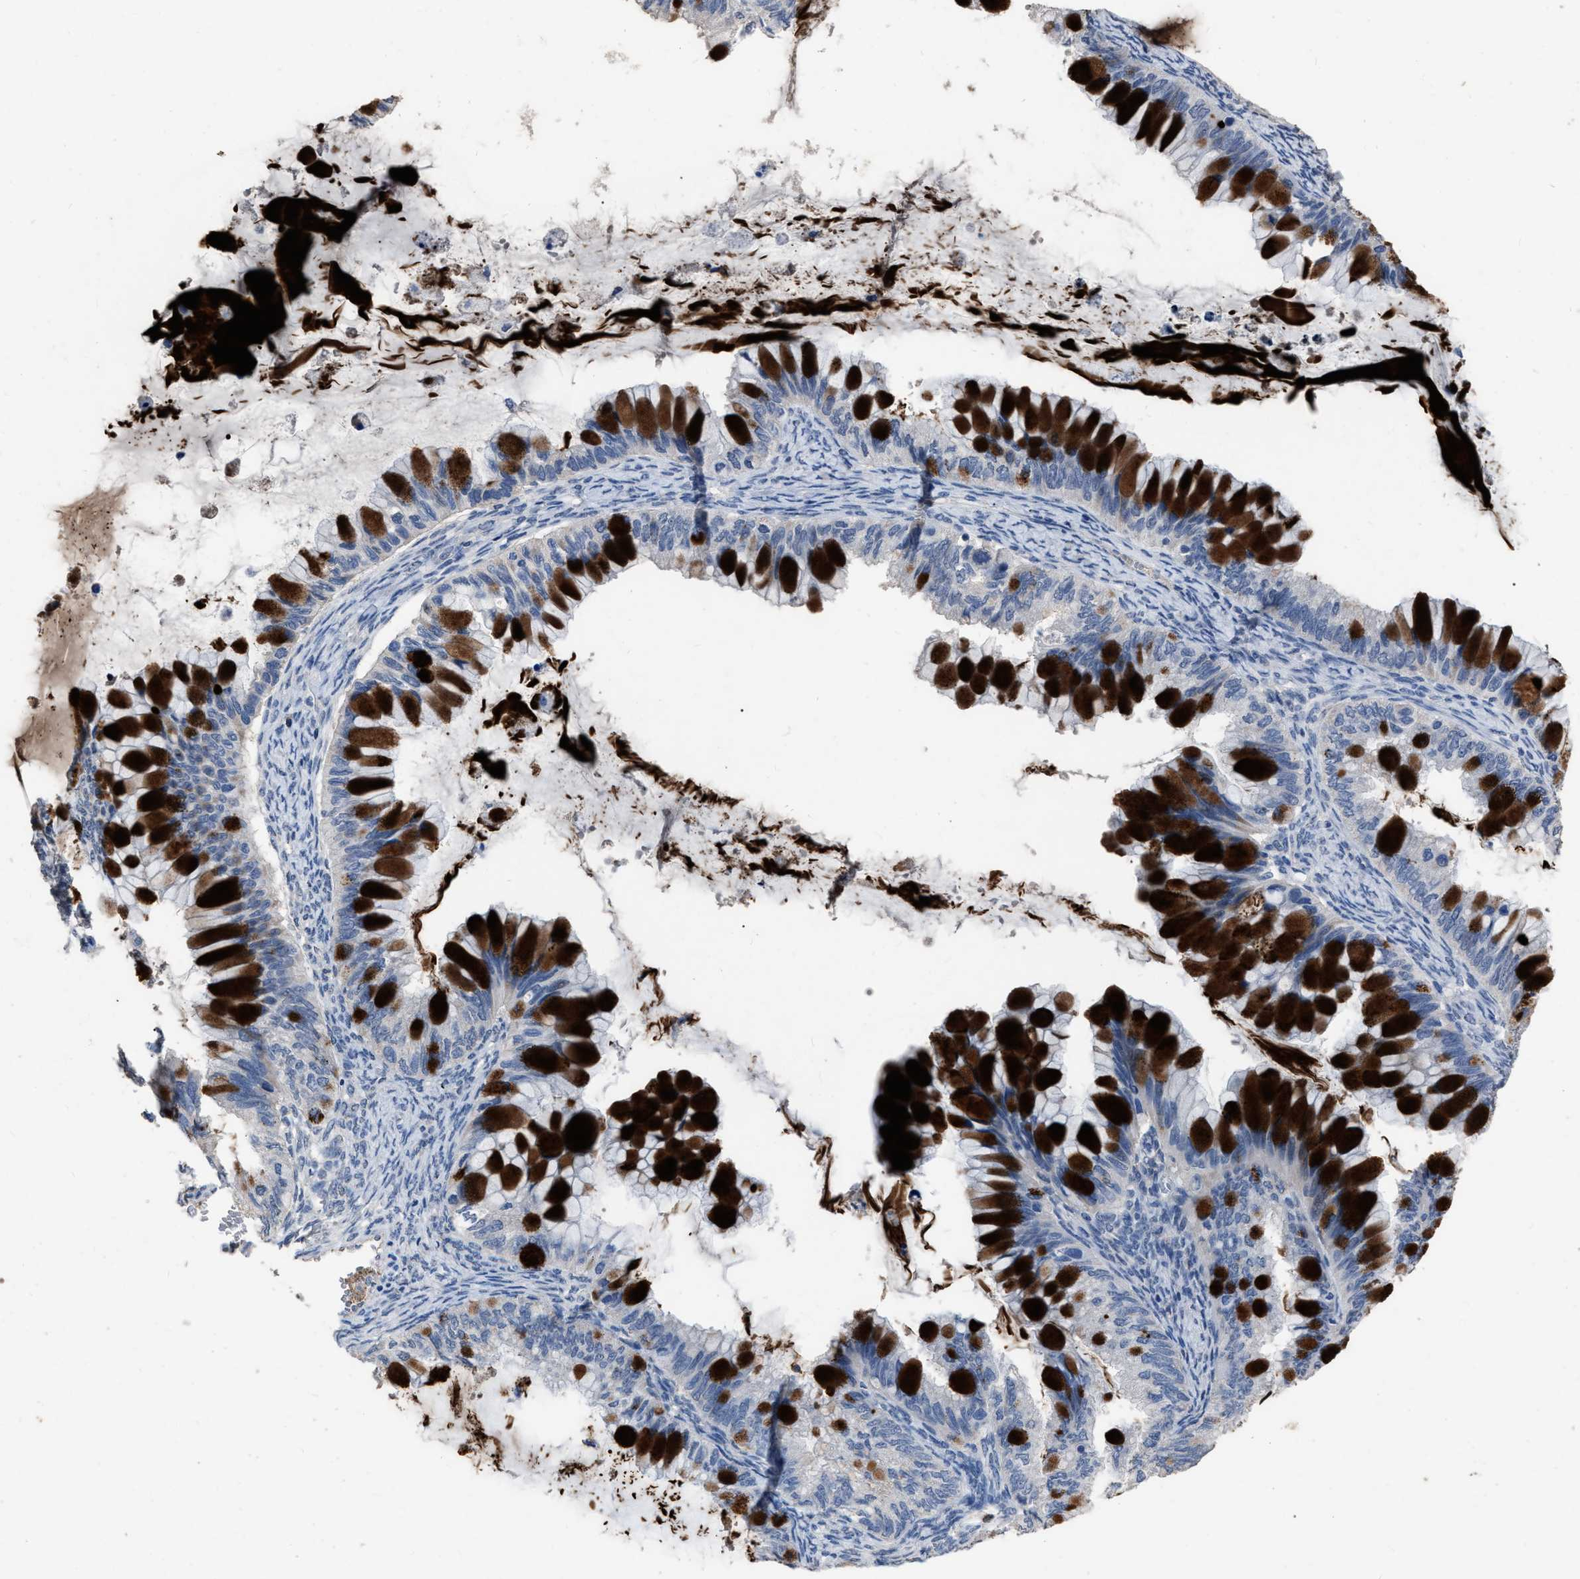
{"staining": {"intensity": "strong", "quantity": ">75%", "location": "cytoplasmic/membranous"}, "tissue": "ovarian cancer", "cell_type": "Tumor cells", "image_type": "cancer", "snomed": [{"axis": "morphology", "description": "Cystadenocarcinoma, mucinous, NOS"}, {"axis": "topography", "description": "Ovary"}], "caption": "This micrograph demonstrates immunohistochemistry staining of human ovarian cancer, with high strong cytoplasmic/membranous positivity in about >75% of tumor cells.", "gene": "HABP2", "patient": {"sex": "female", "age": 80}}